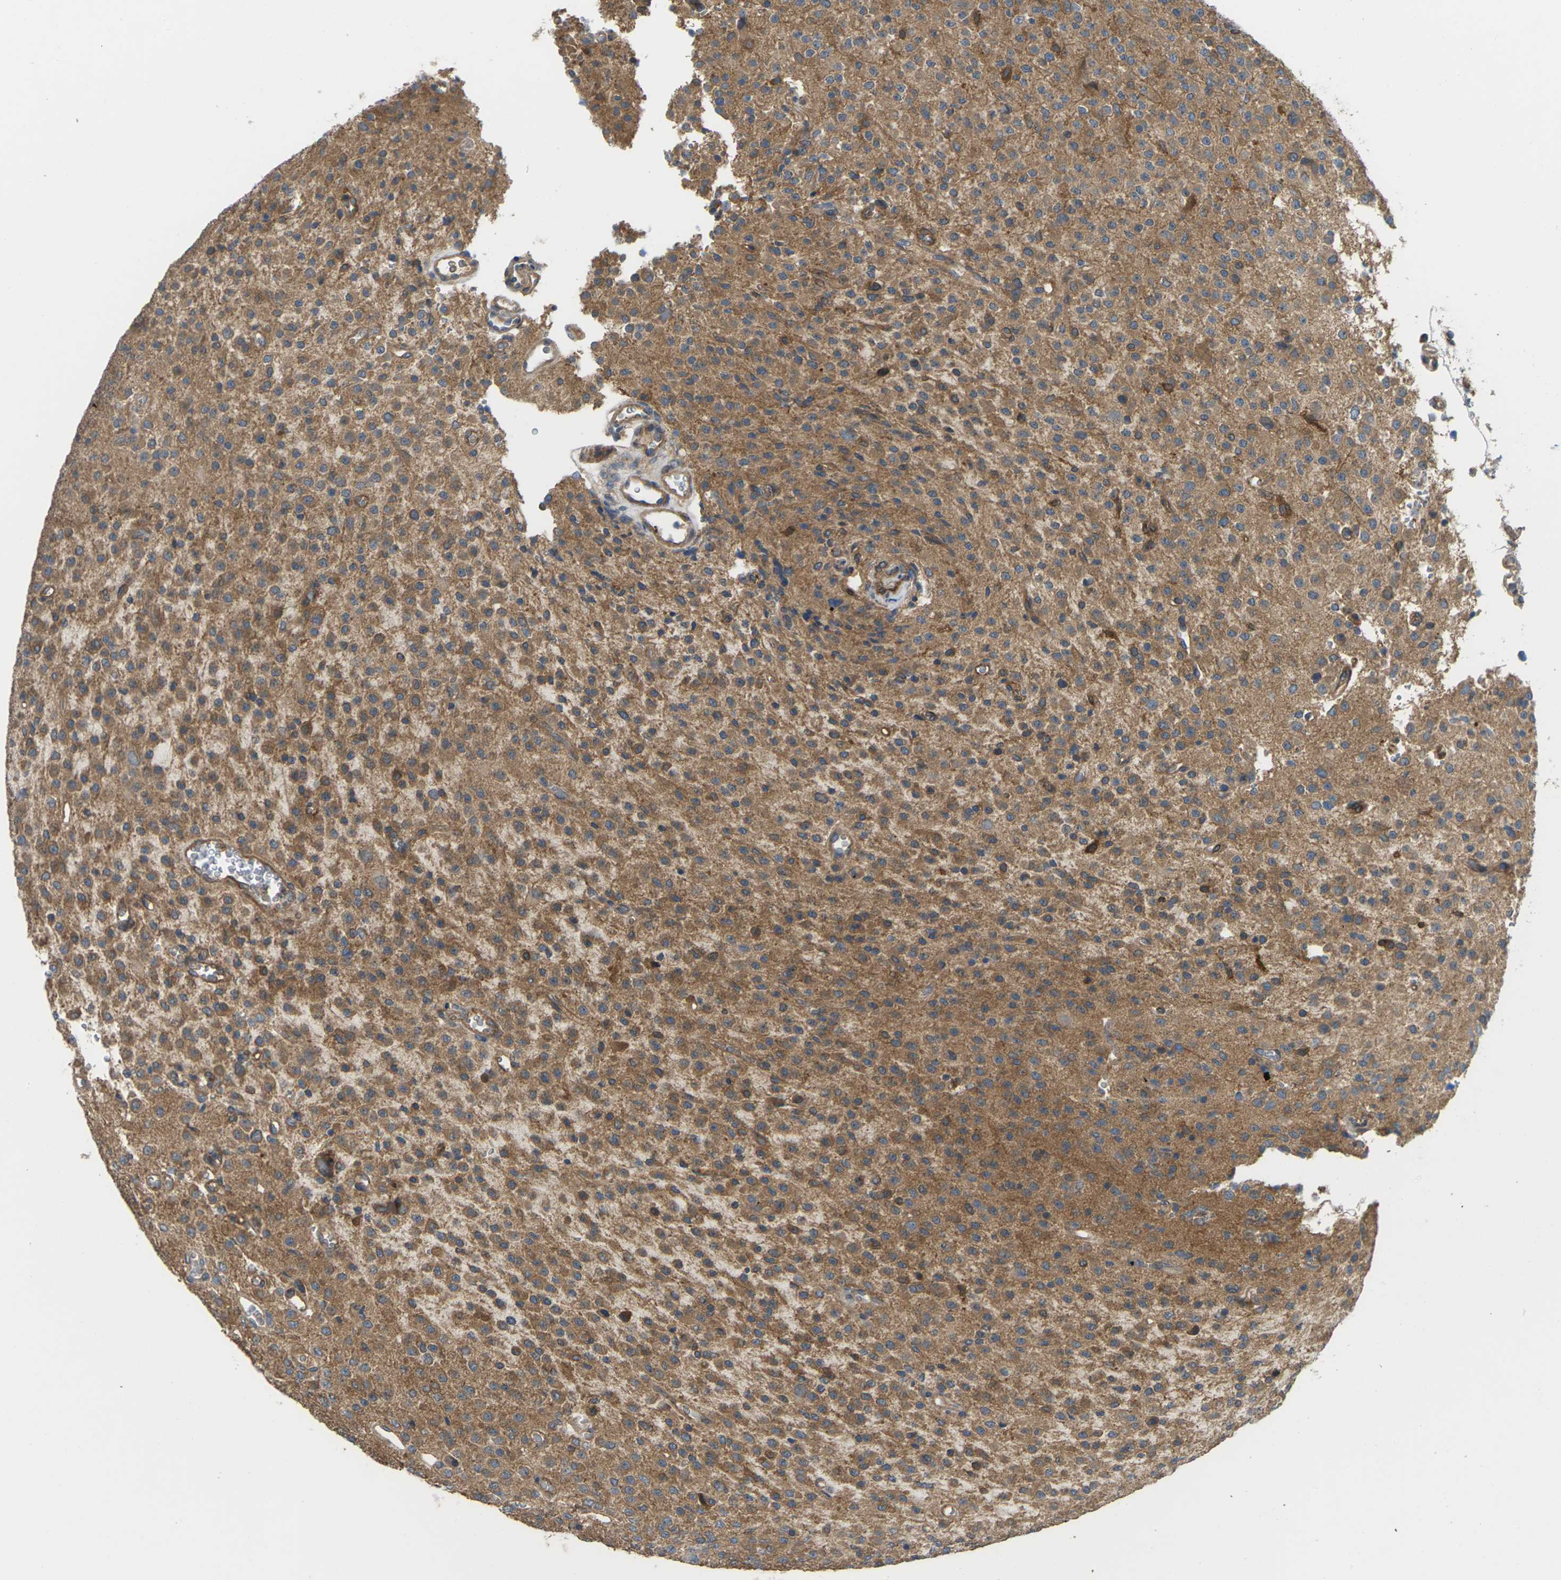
{"staining": {"intensity": "moderate", "quantity": ">75%", "location": "cytoplasmic/membranous"}, "tissue": "glioma", "cell_type": "Tumor cells", "image_type": "cancer", "snomed": [{"axis": "morphology", "description": "Glioma, malignant, Low grade"}, {"axis": "topography", "description": "Brain"}], "caption": "A histopathology image of malignant glioma (low-grade) stained for a protein displays moderate cytoplasmic/membranous brown staining in tumor cells.", "gene": "TIAM1", "patient": {"sex": "male", "age": 38}}